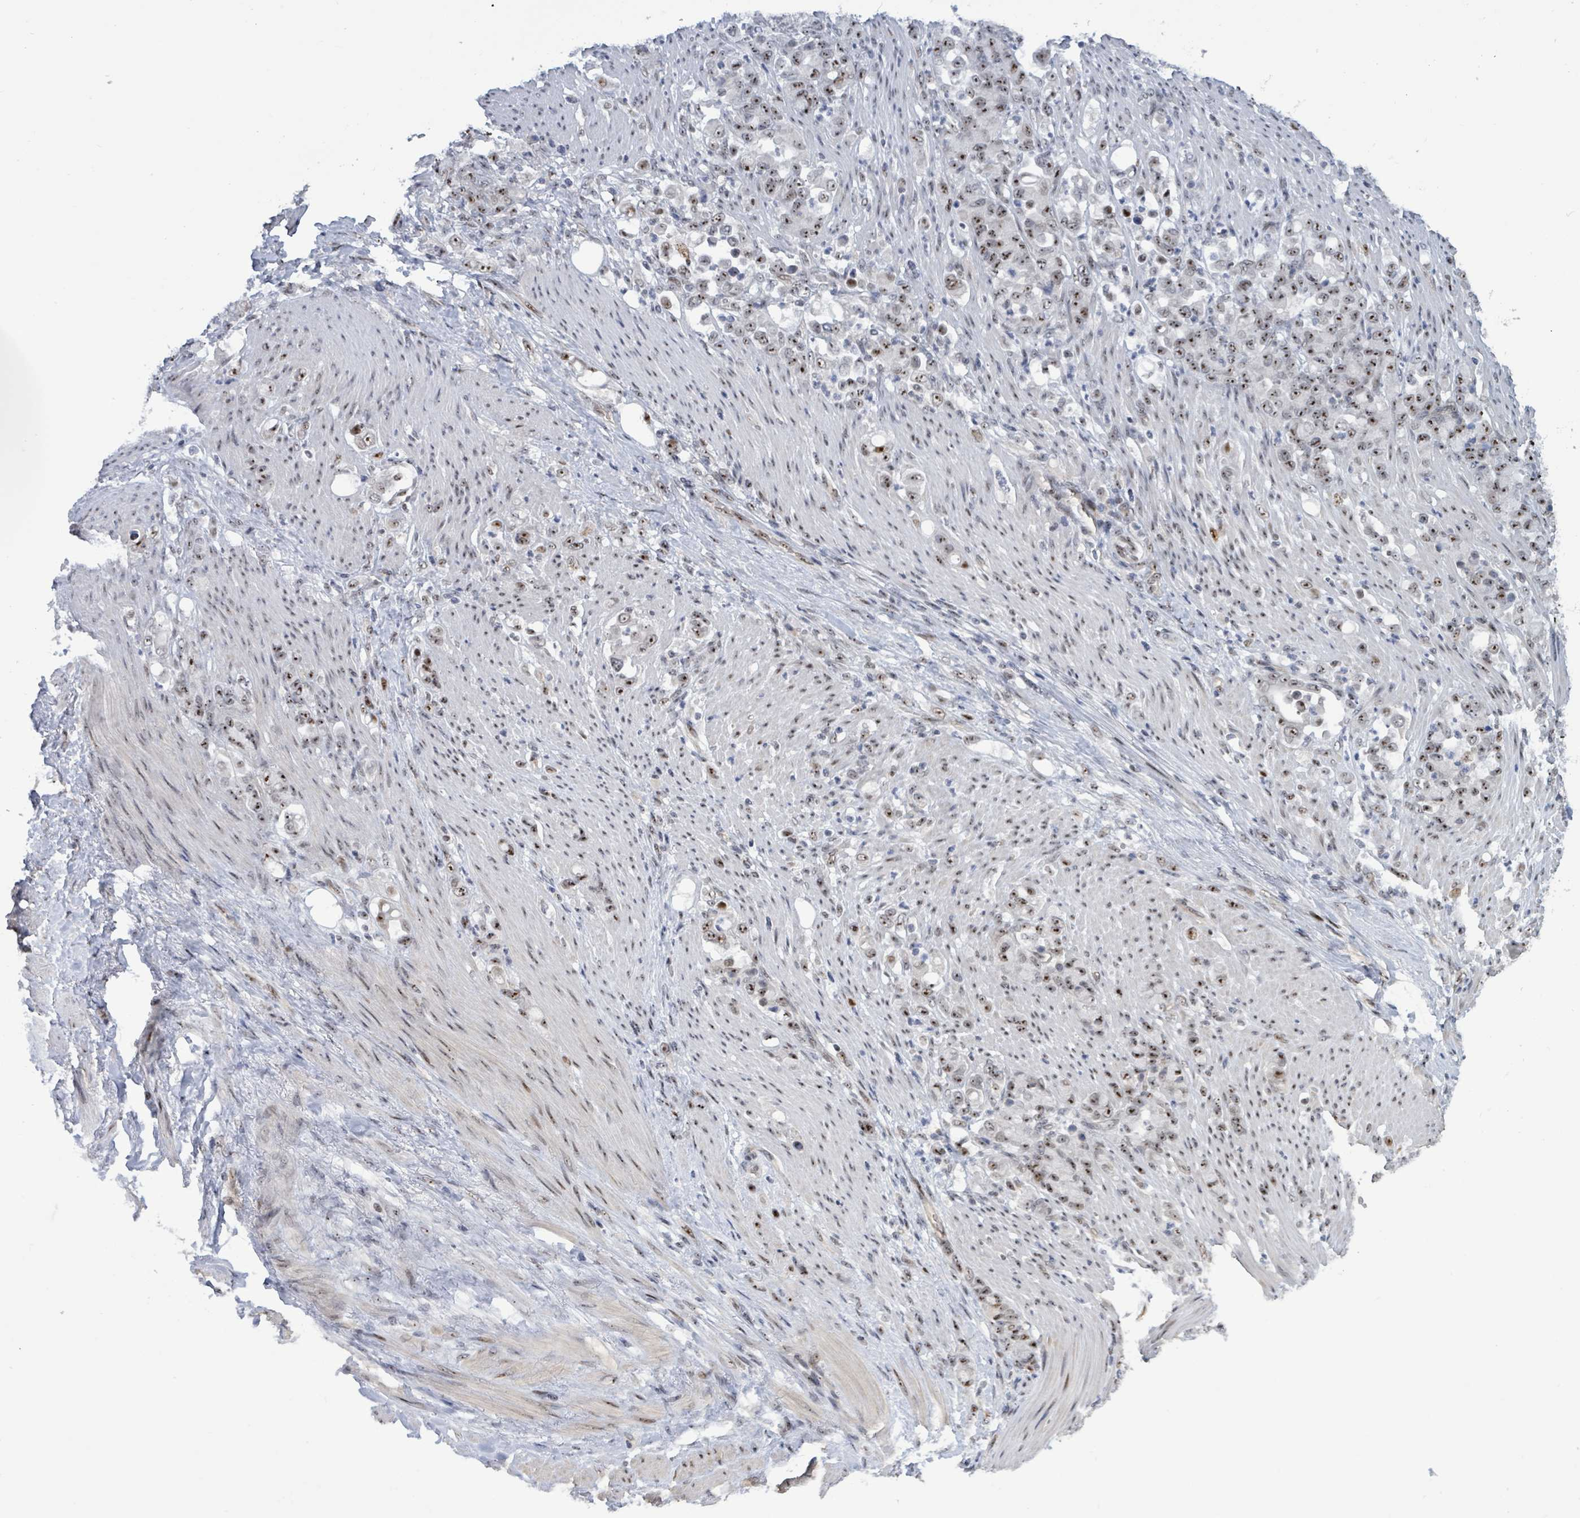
{"staining": {"intensity": "moderate", "quantity": ">75%", "location": "nuclear"}, "tissue": "stomach cancer", "cell_type": "Tumor cells", "image_type": "cancer", "snomed": [{"axis": "morphology", "description": "Normal tissue, NOS"}, {"axis": "morphology", "description": "Adenocarcinoma, NOS"}, {"axis": "topography", "description": "Stomach"}], "caption": "A photomicrograph of stomach cancer (adenocarcinoma) stained for a protein shows moderate nuclear brown staining in tumor cells.", "gene": "RRN3", "patient": {"sex": "female", "age": 79}}